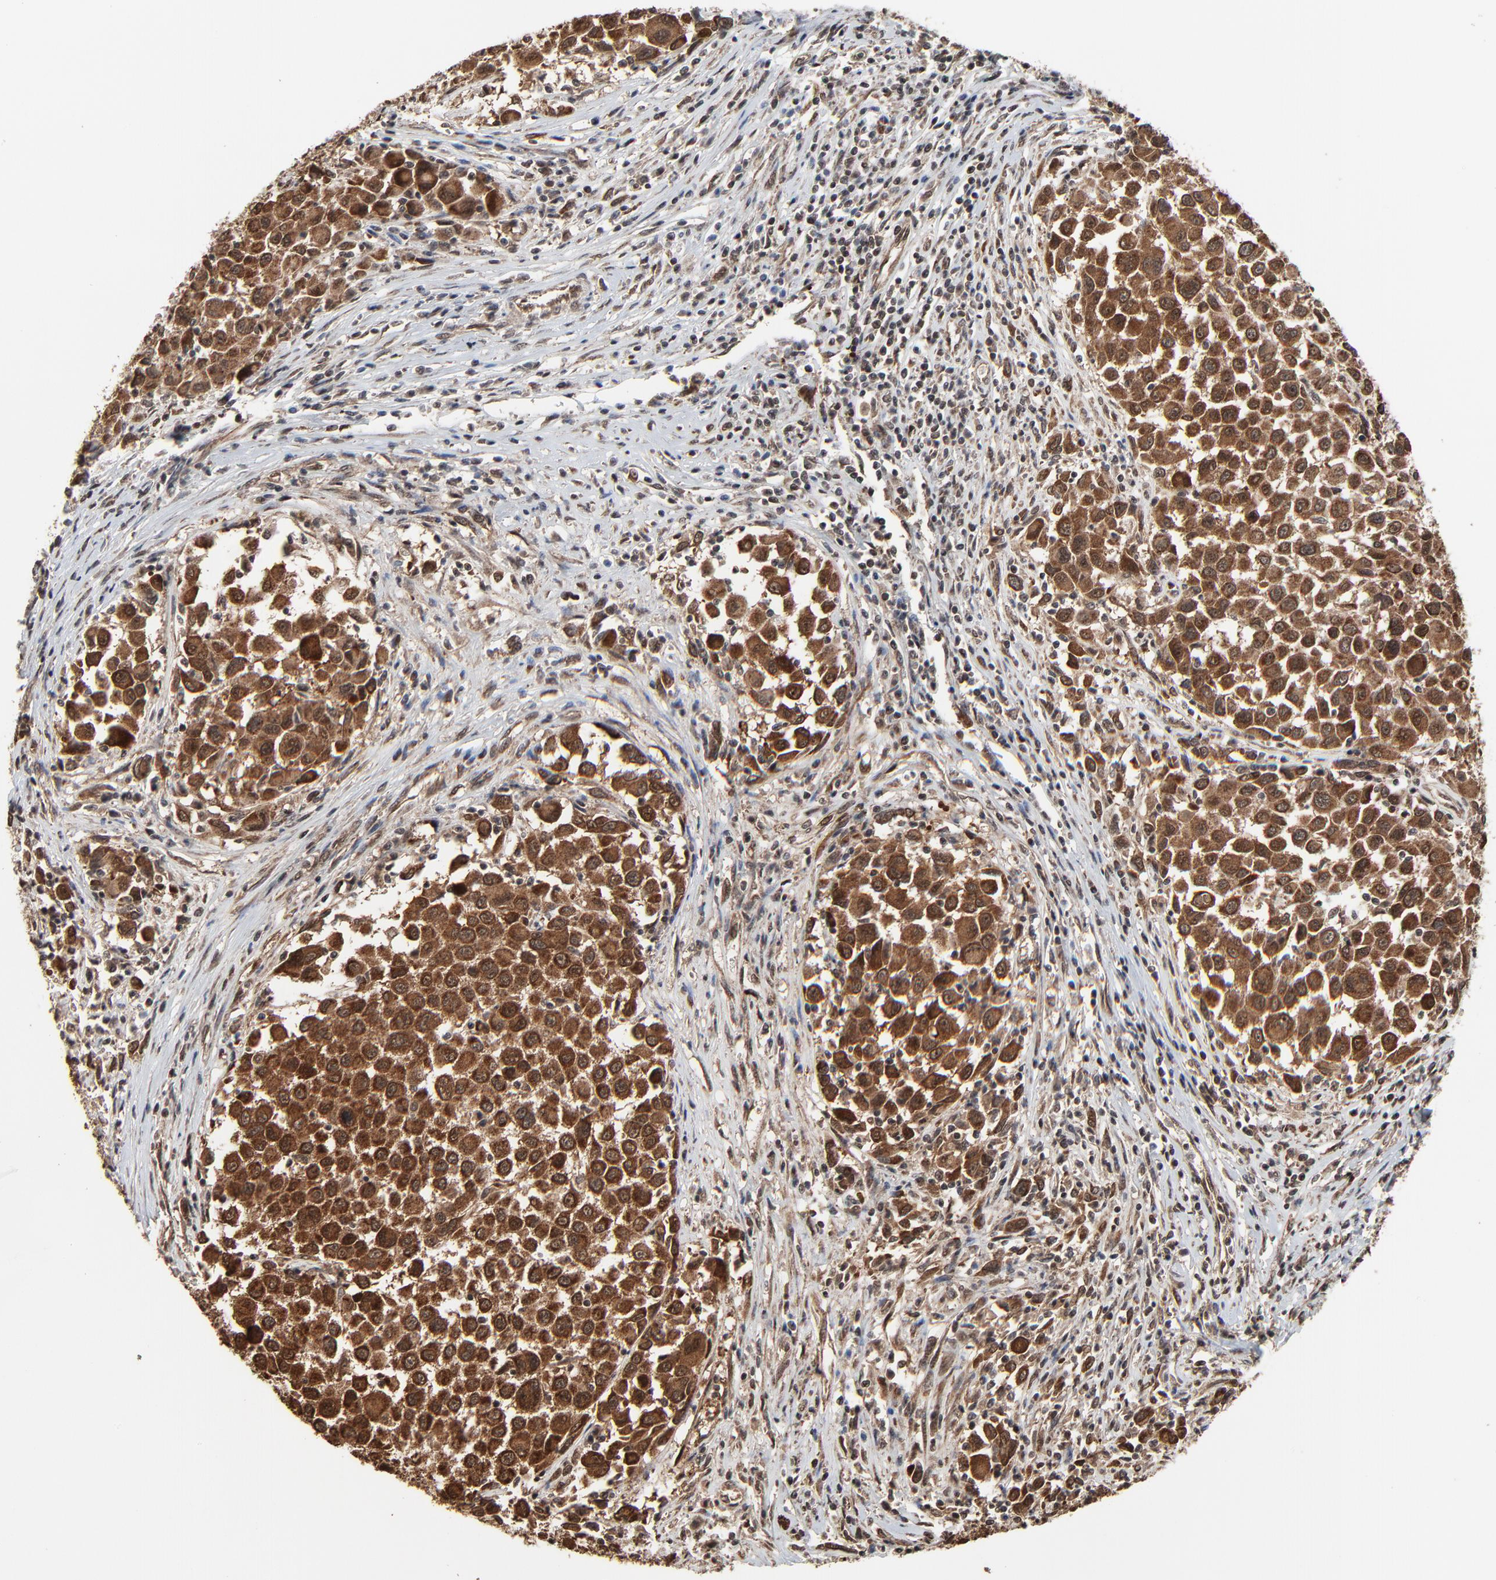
{"staining": {"intensity": "strong", "quantity": ">75%", "location": "cytoplasmic/membranous,nuclear"}, "tissue": "melanoma", "cell_type": "Tumor cells", "image_type": "cancer", "snomed": [{"axis": "morphology", "description": "Malignant melanoma, Metastatic site"}, {"axis": "topography", "description": "Lymph node"}], "caption": "Immunohistochemical staining of human malignant melanoma (metastatic site) demonstrates high levels of strong cytoplasmic/membranous and nuclear protein expression in approximately >75% of tumor cells.", "gene": "RHOJ", "patient": {"sex": "male", "age": 61}}